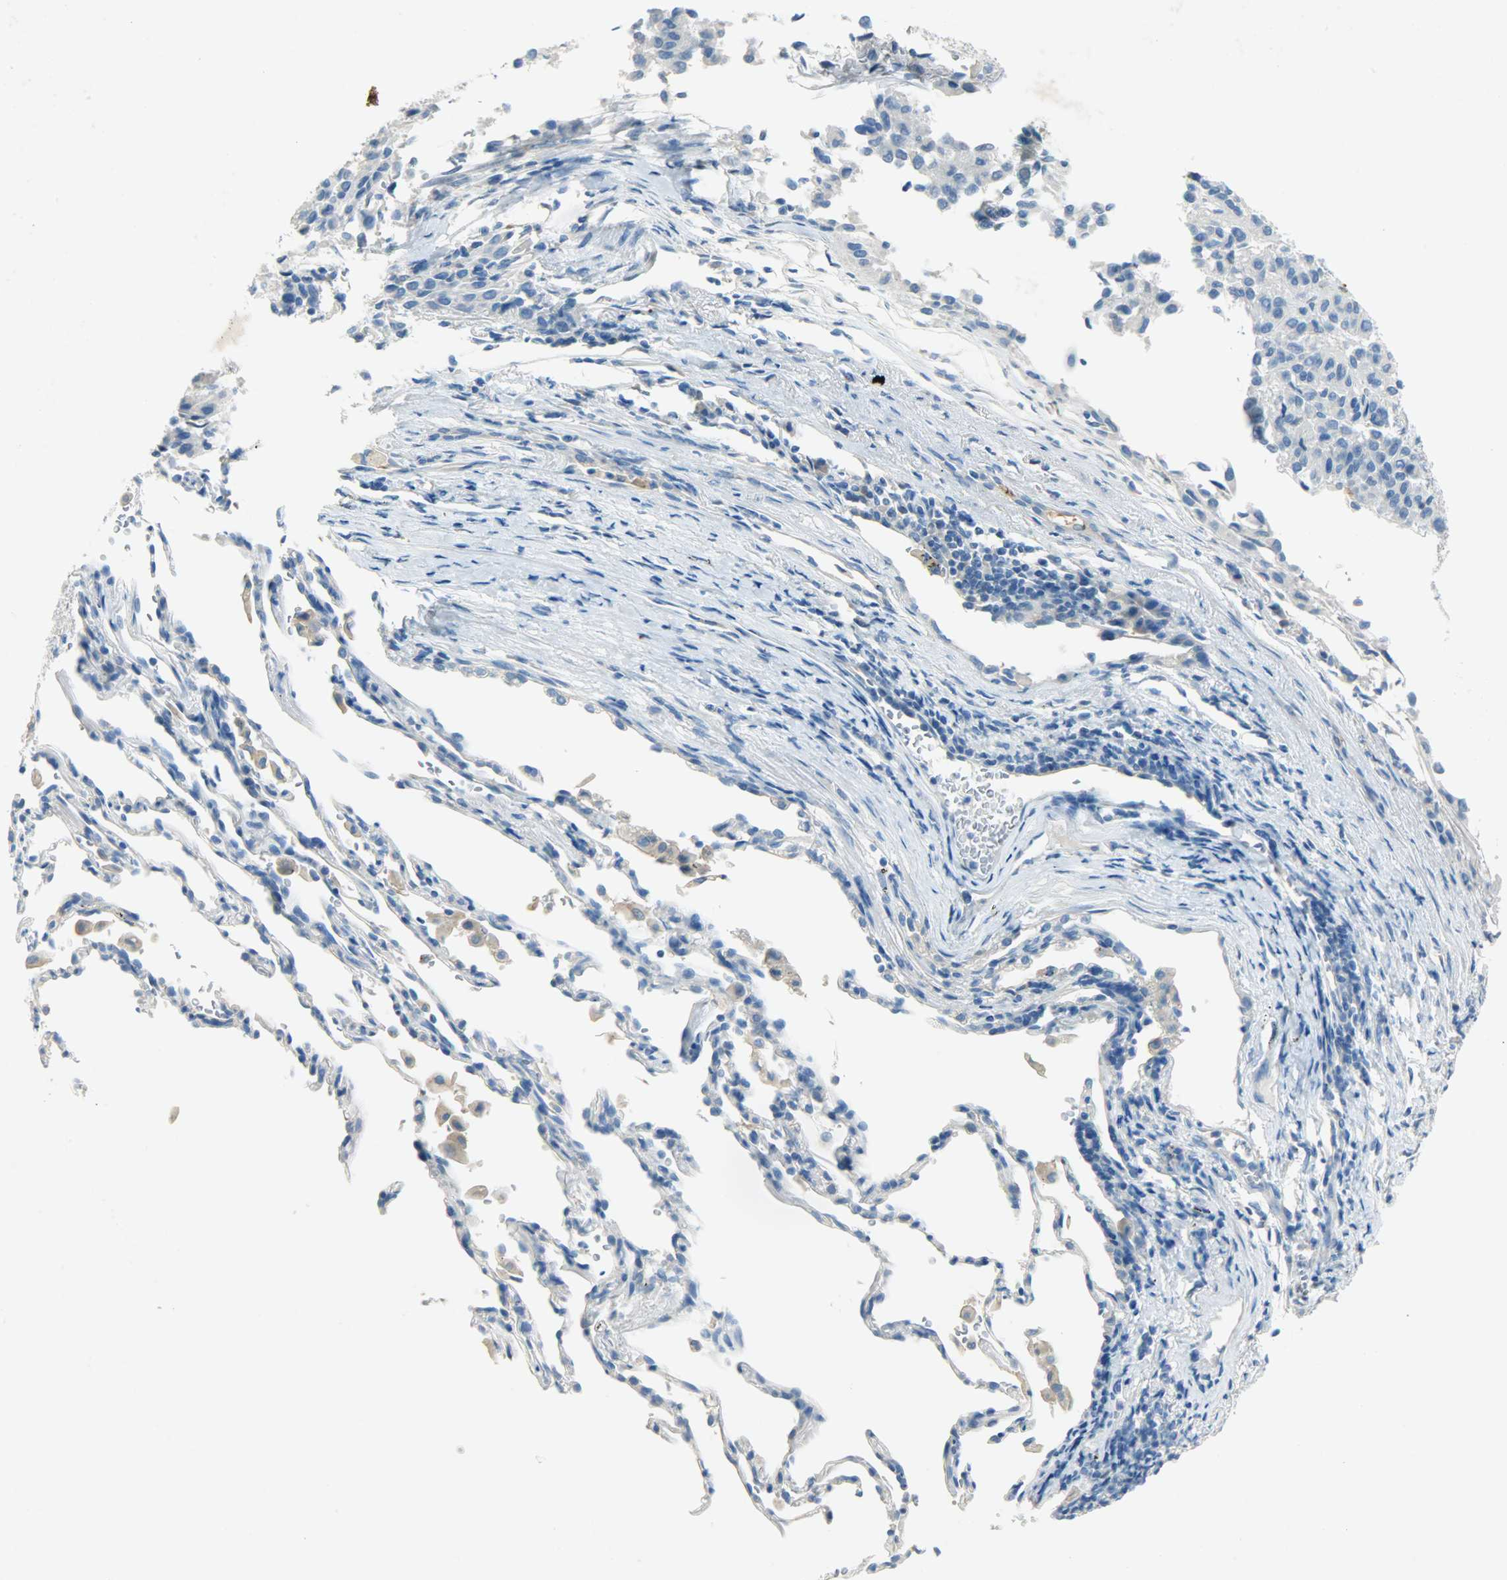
{"staining": {"intensity": "negative", "quantity": "none", "location": "none"}, "tissue": "melanoma", "cell_type": "Tumor cells", "image_type": "cancer", "snomed": [{"axis": "morphology", "description": "Malignant melanoma, Metastatic site"}, {"axis": "topography", "description": "Lung"}], "caption": "Immunohistochemical staining of human malignant melanoma (metastatic site) displays no significant expression in tumor cells.", "gene": "PROM1", "patient": {"sex": "male", "age": 64}}